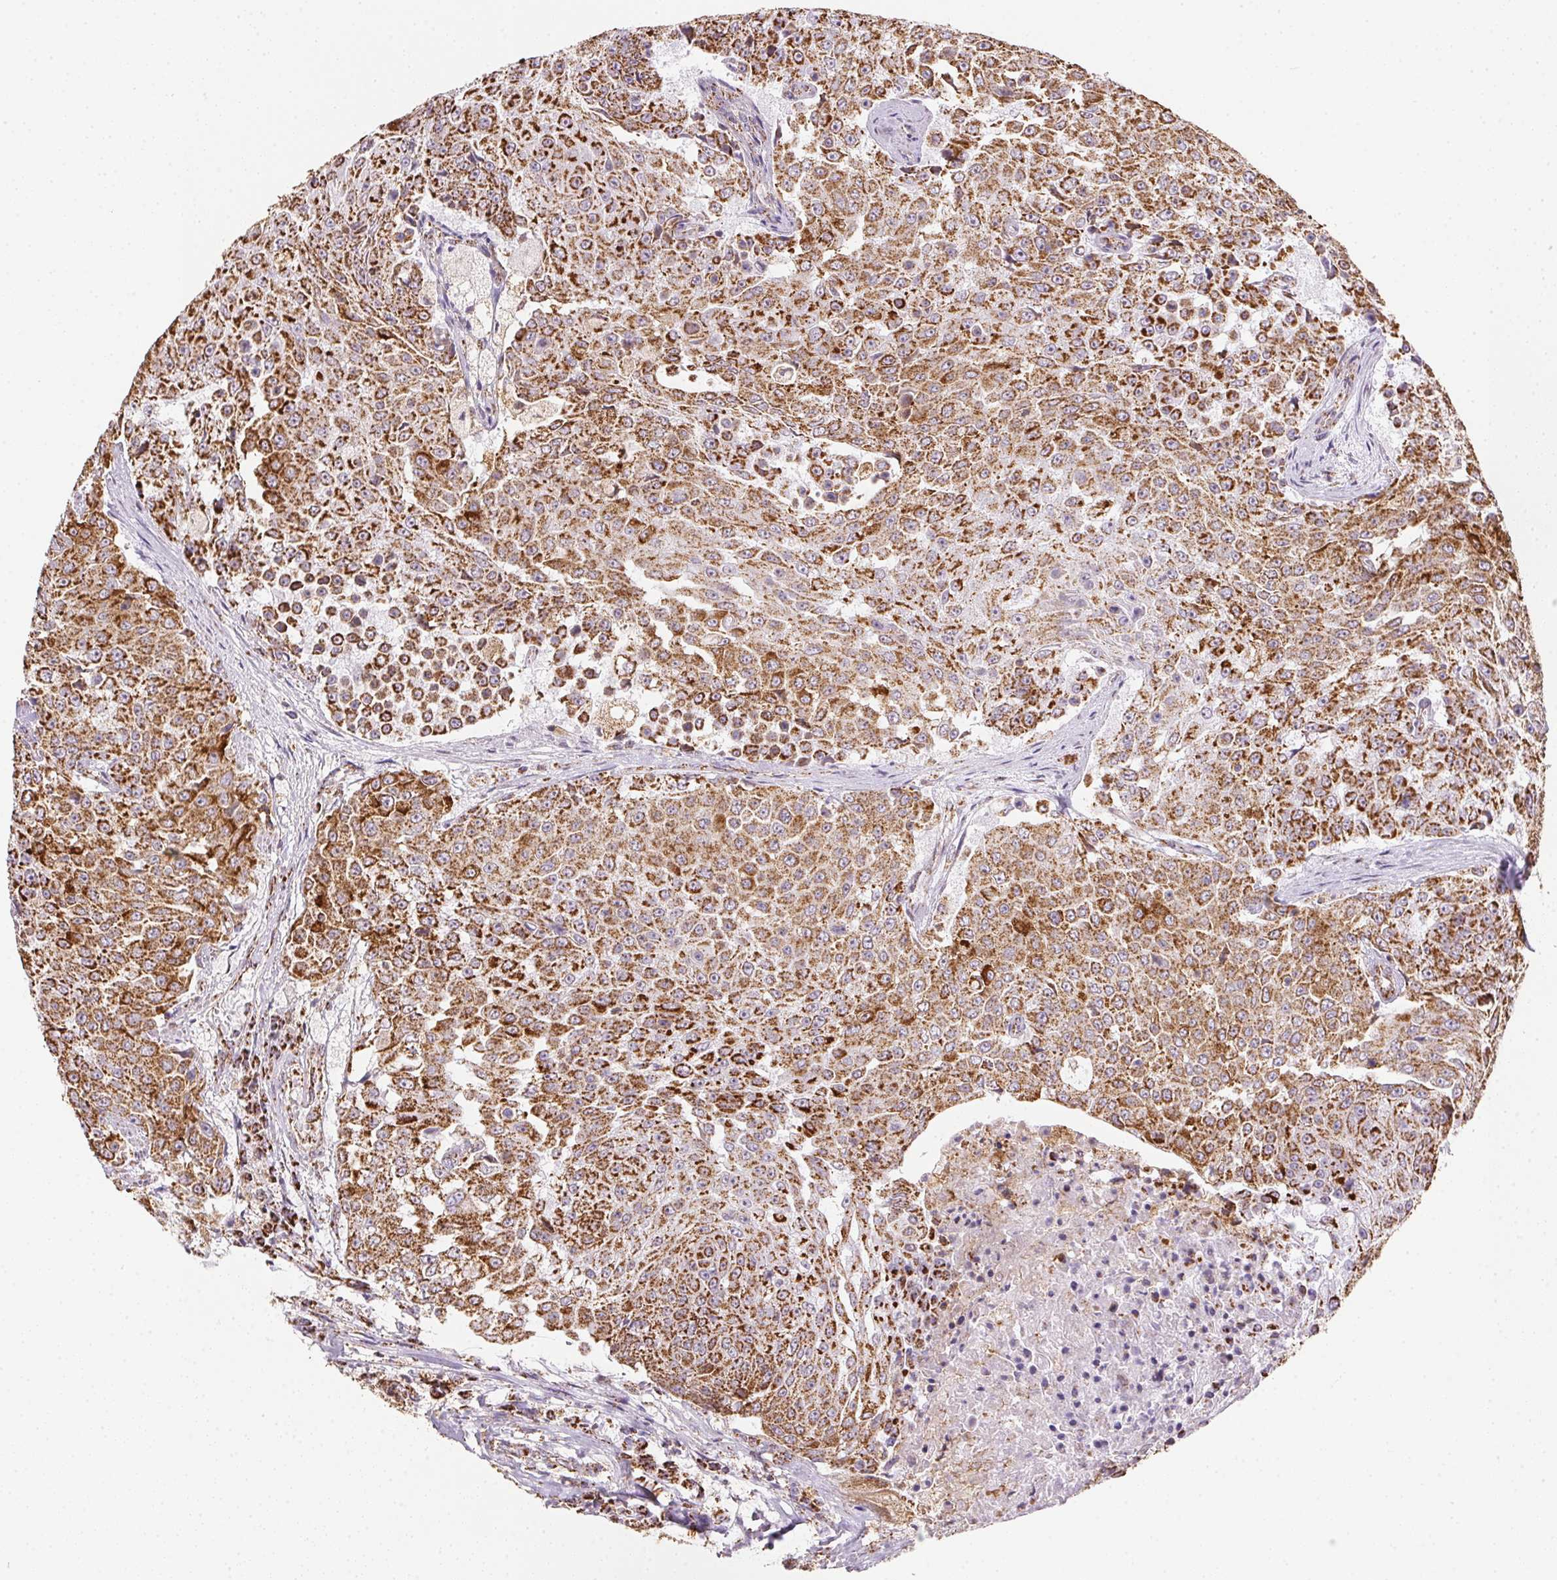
{"staining": {"intensity": "moderate", "quantity": ">75%", "location": "cytoplasmic/membranous"}, "tissue": "urothelial cancer", "cell_type": "Tumor cells", "image_type": "cancer", "snomed": [{"axis": "morphology", "description": "Urothelial carcinoma, High grade"}, {"axis": "topography", "description": "Urinary bladder"}], "caption": "Urothelial carcinoma (high-grade) tissue demonstrates moderate cytoplasmic/membranous positivity in approximately >75% of tumor cells, visualized by immunohistochemistry.", "gene": "MAPK11", "patient": {"sex": "female", "age": 63}}